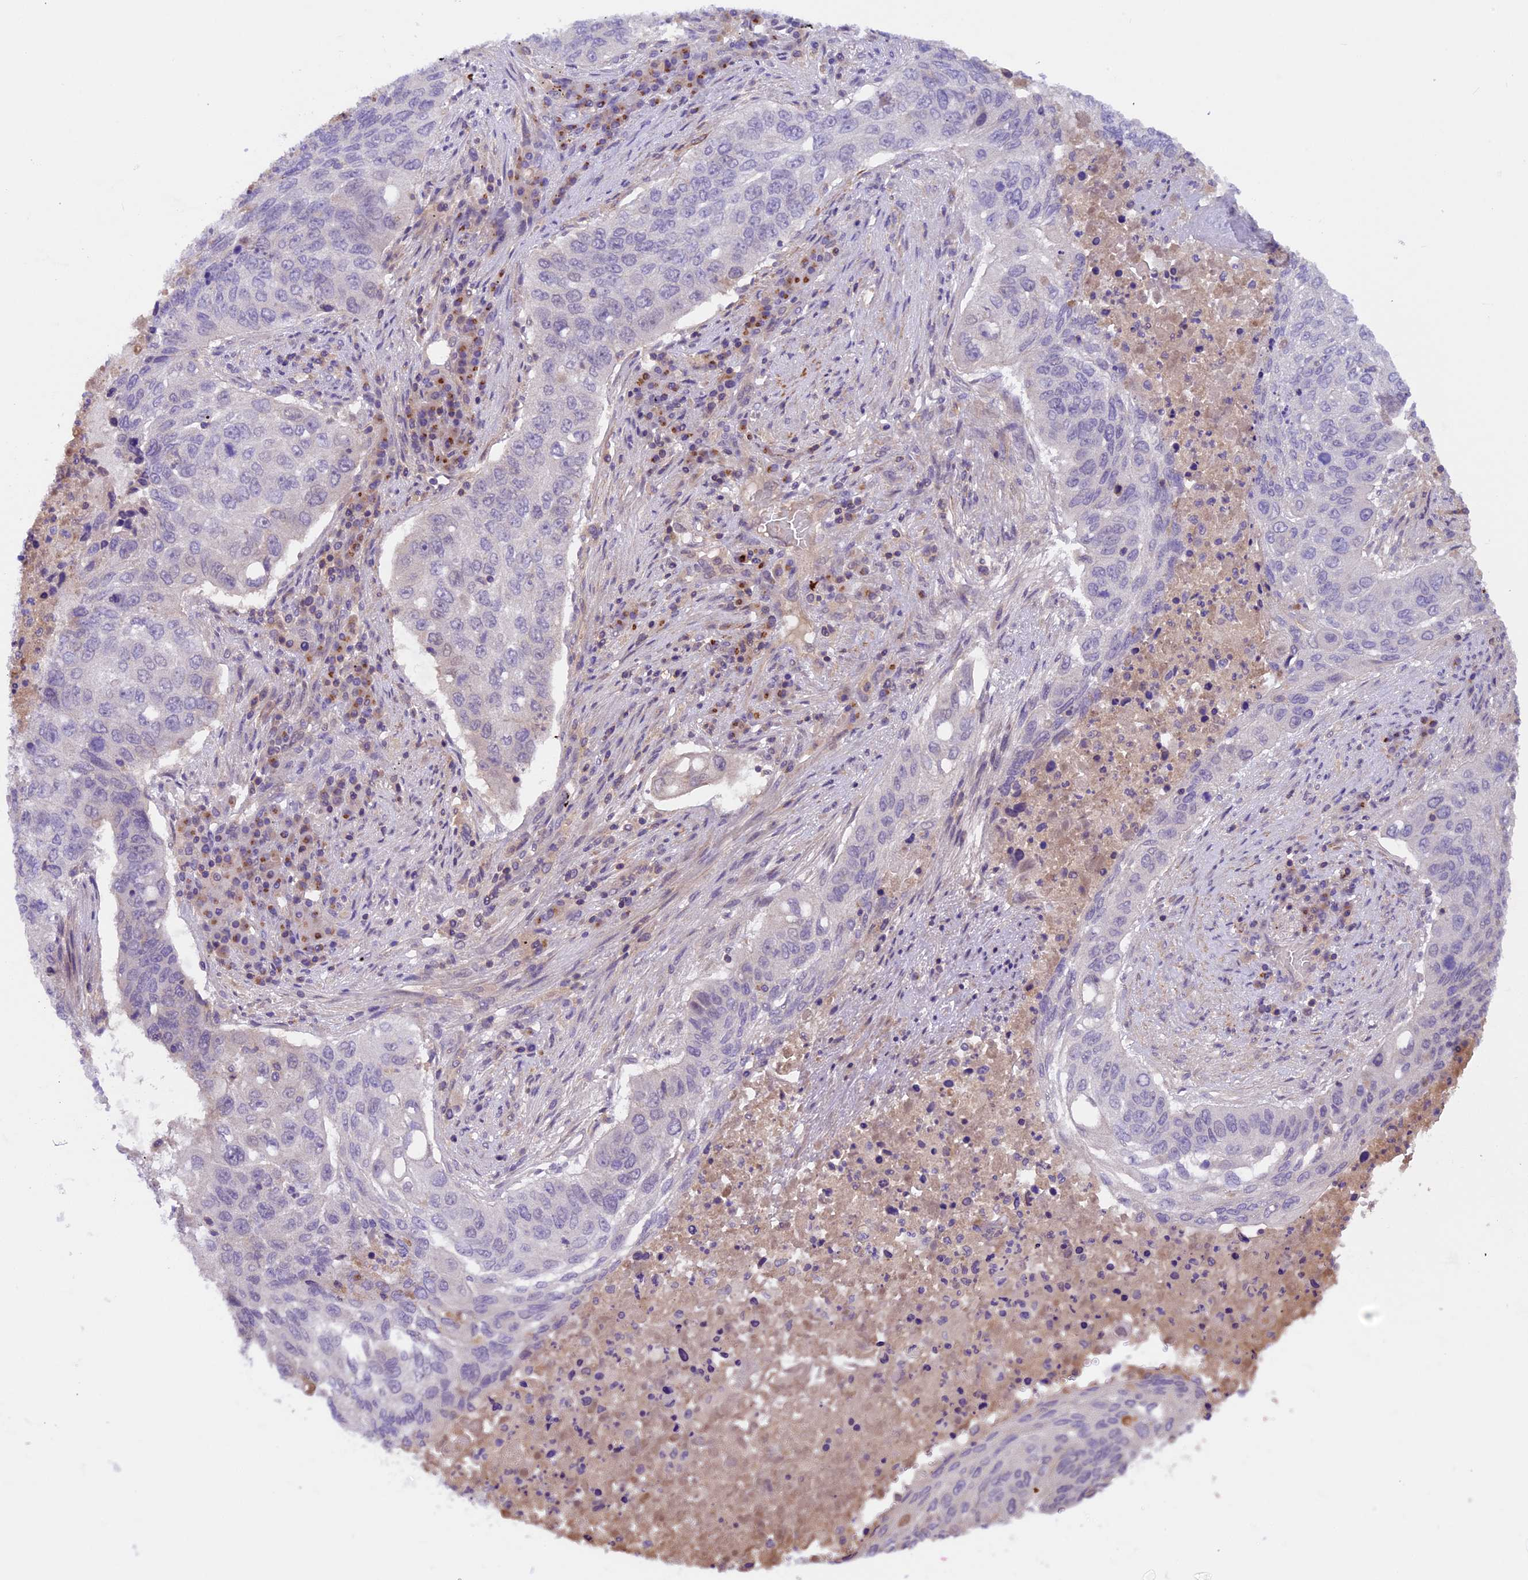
{"staining": {"intensity": "negative", "quantity": "none", "location": "none"}, "tissue": "lung cancer", "cell_type": "Tumor cells", "image_type": "cancer", "snomed": [{"axis": "morphology", "description": "Squamous cell carcinoma, NOS"}, {"axis": "topography", "description": "Lung"}], "caption": "A high-resolution image shows immunohistochemistry staining of lung cancer, which exhibits no significant staining in tumor cells.", "gene": "TBC1D1", "patient": {"sex": "female", "age": 63}}